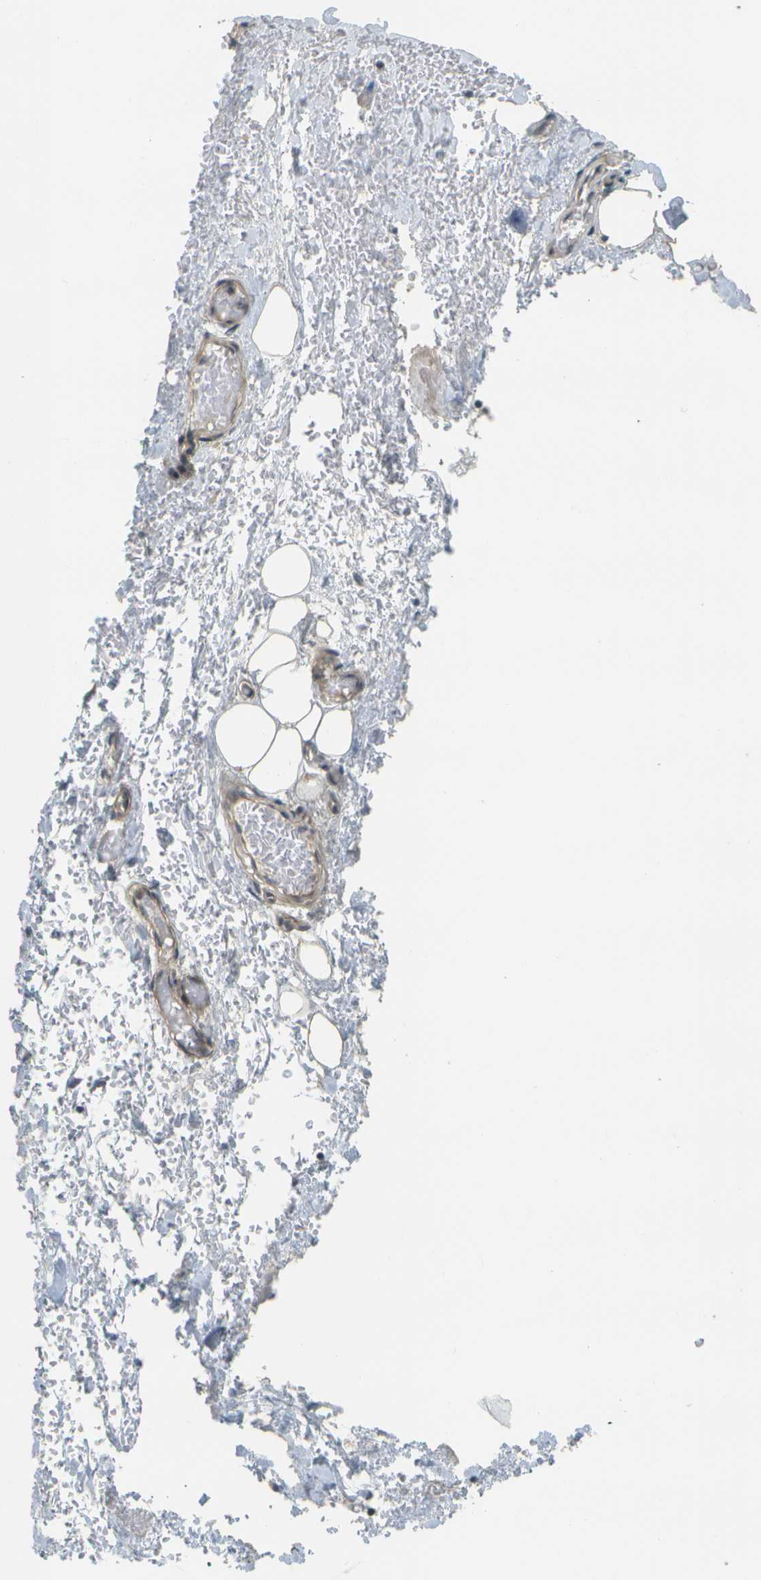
{"staining": {"intensity": "negative", "quantity": "none", "location": "none"}, "tissue": "adipose tissue", "cell_type": "Adipocytes", "image_type": "normal", "snomed": [{"axis": "morphology", "description": "Normal tissue, NOS"}, {"axis": "morphology", "description": "Adenocarcinoma, NOS"}, {"axis": "topography", "description": "Esophagus"}], "caption": "This is an immunohistochemistry micrograph of benign human adipose tissue. There is no staining in adipocytes.", "gene": "WNK2", "patient": {"sex": "male", "age": 62}}